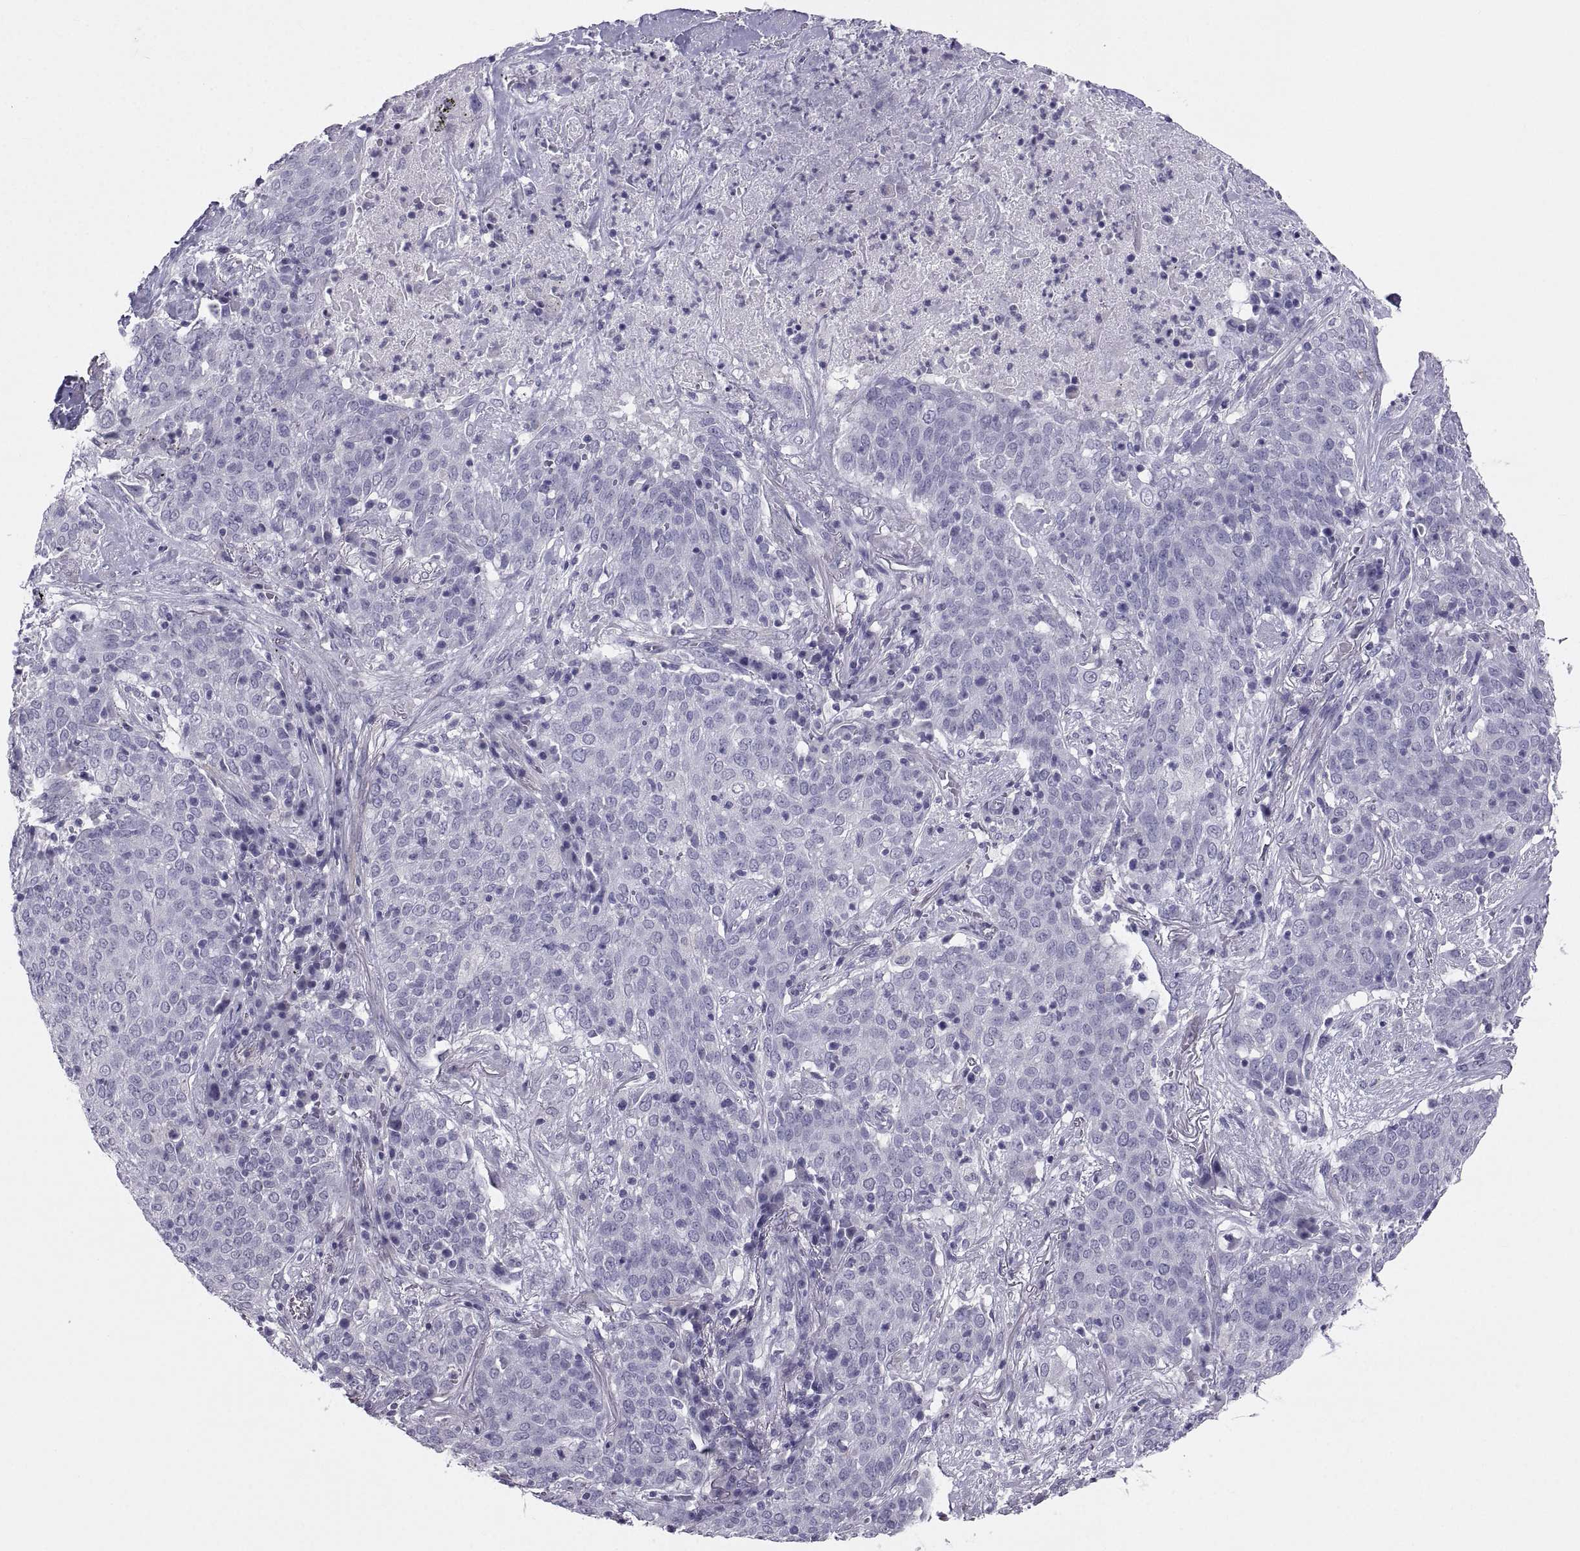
{"staining": {"intensity": "negative", "quantity": "none", "location": "none"}, "tissue": "lung cancer", "cell_type": "Tumor cells", "image_type": "cancer", "snomed": [{"axis": "morphology", "description": "Squamous cell carcinoma, NOS"}, {"axis": "topography", "description": "Lung"}], "caption": "Protein analysis of lung cancer reveals no significant expression in tumor cells. (Brightfield microscopy of DAB (3,3'-diaminobenzidine) immunohistochemistry at high magnification).", "gene": "IGSF1", "patient": {"sex": "male", "age": 82}}